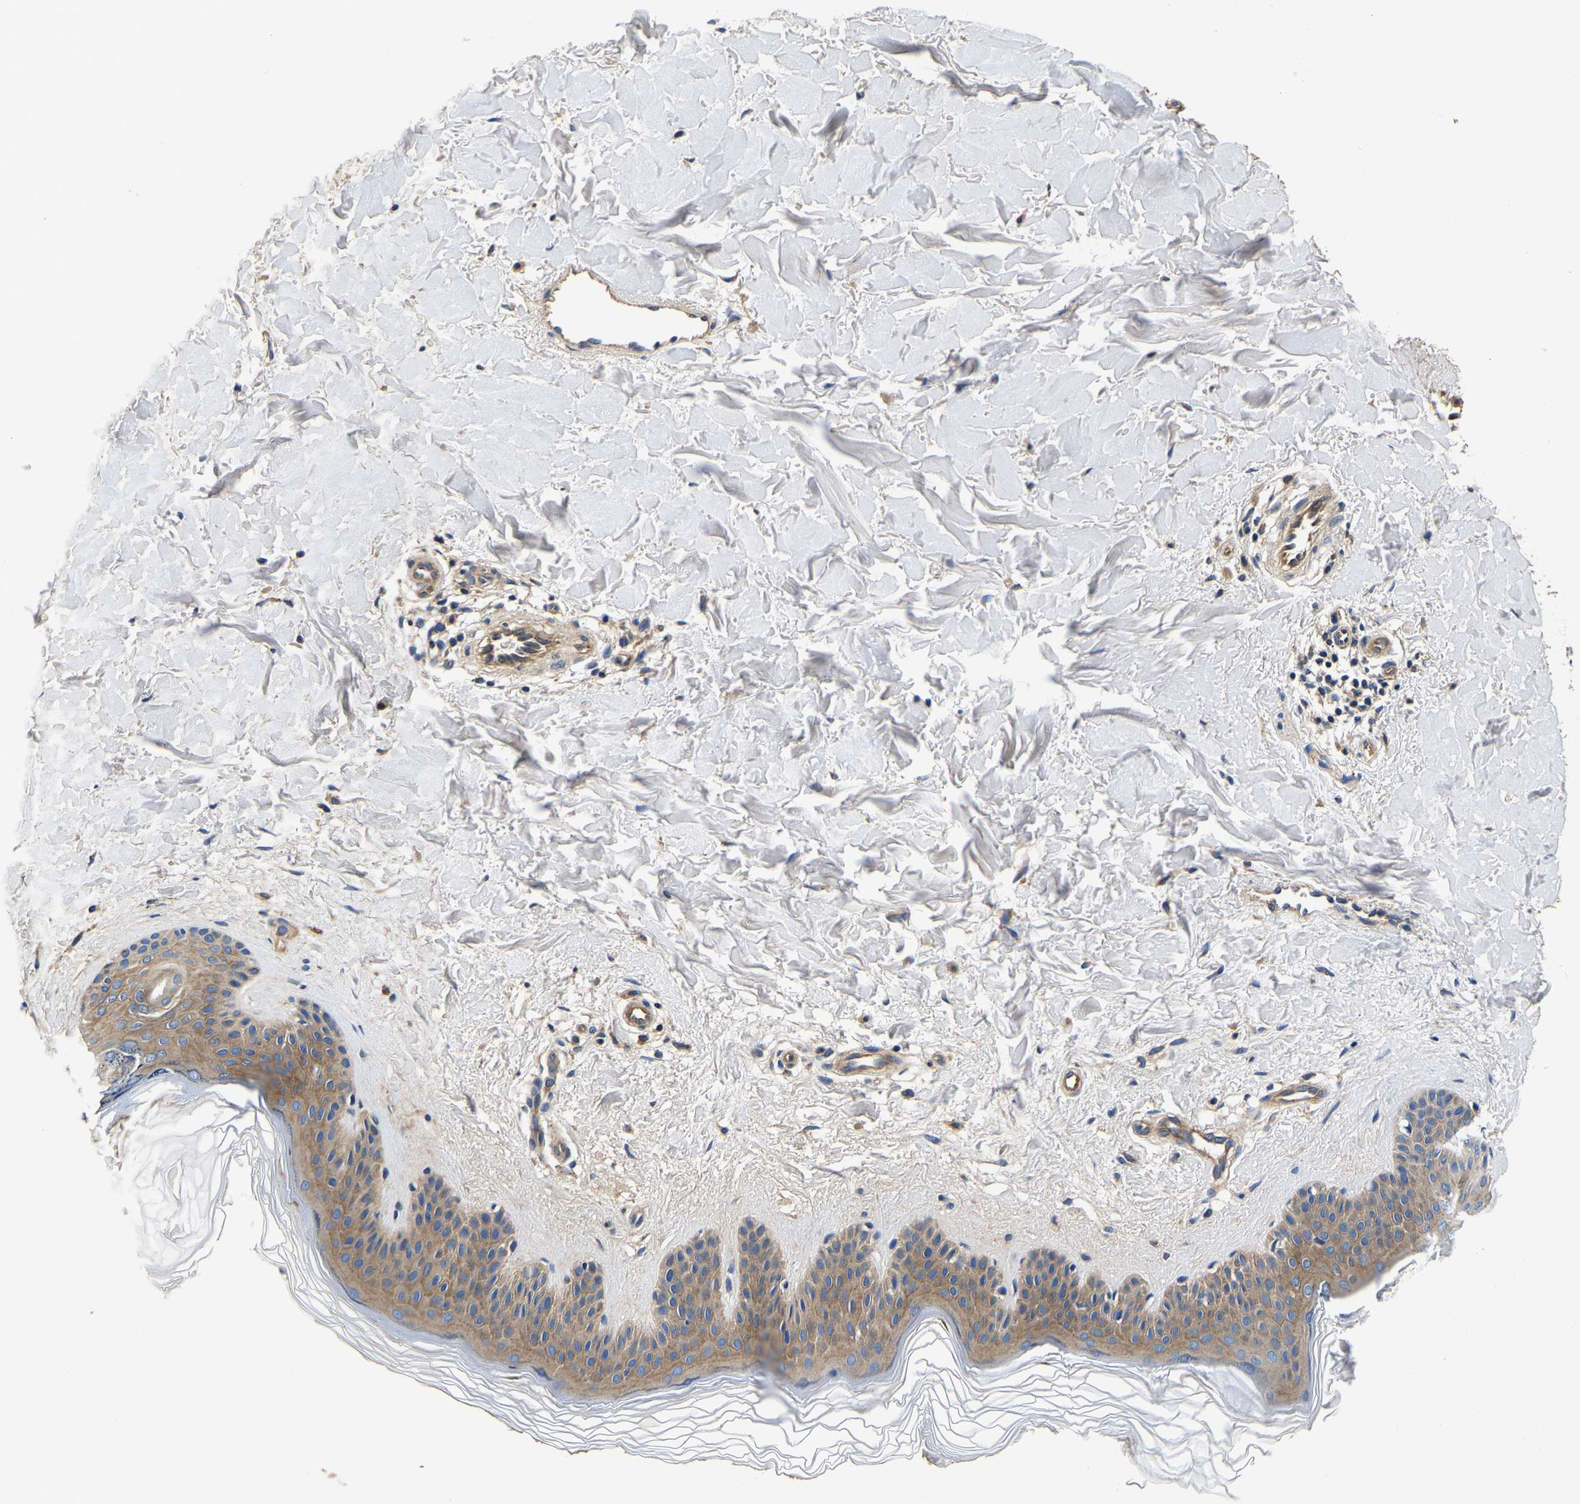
{"staining": {"intensity": "moderate", "quantity": ">75%", "location": "cytoplasmic/membranous"}, "tissue": "skin", "cell_type": "Fibroblasts", "image_type": "normal", "snomed": [{"axis": "morphology", "description": "Normal tissue, NOS"}, {"axis": "morphology", "description": "Malignant melanoma, Metastatic site"}, {"axis": "topography", "description": "Skin"}], "caption": "Protein staining demonstrates moderate cytoplasmic/membranous expression in about >75% of fibroblasts in normal skin. (DAB (3,3'-diaminobenzidine) IHC with brightfield microscopy, high magnification).", "gene": "SH3GLB1", "patient": {"sex": "male", "age": 41}}